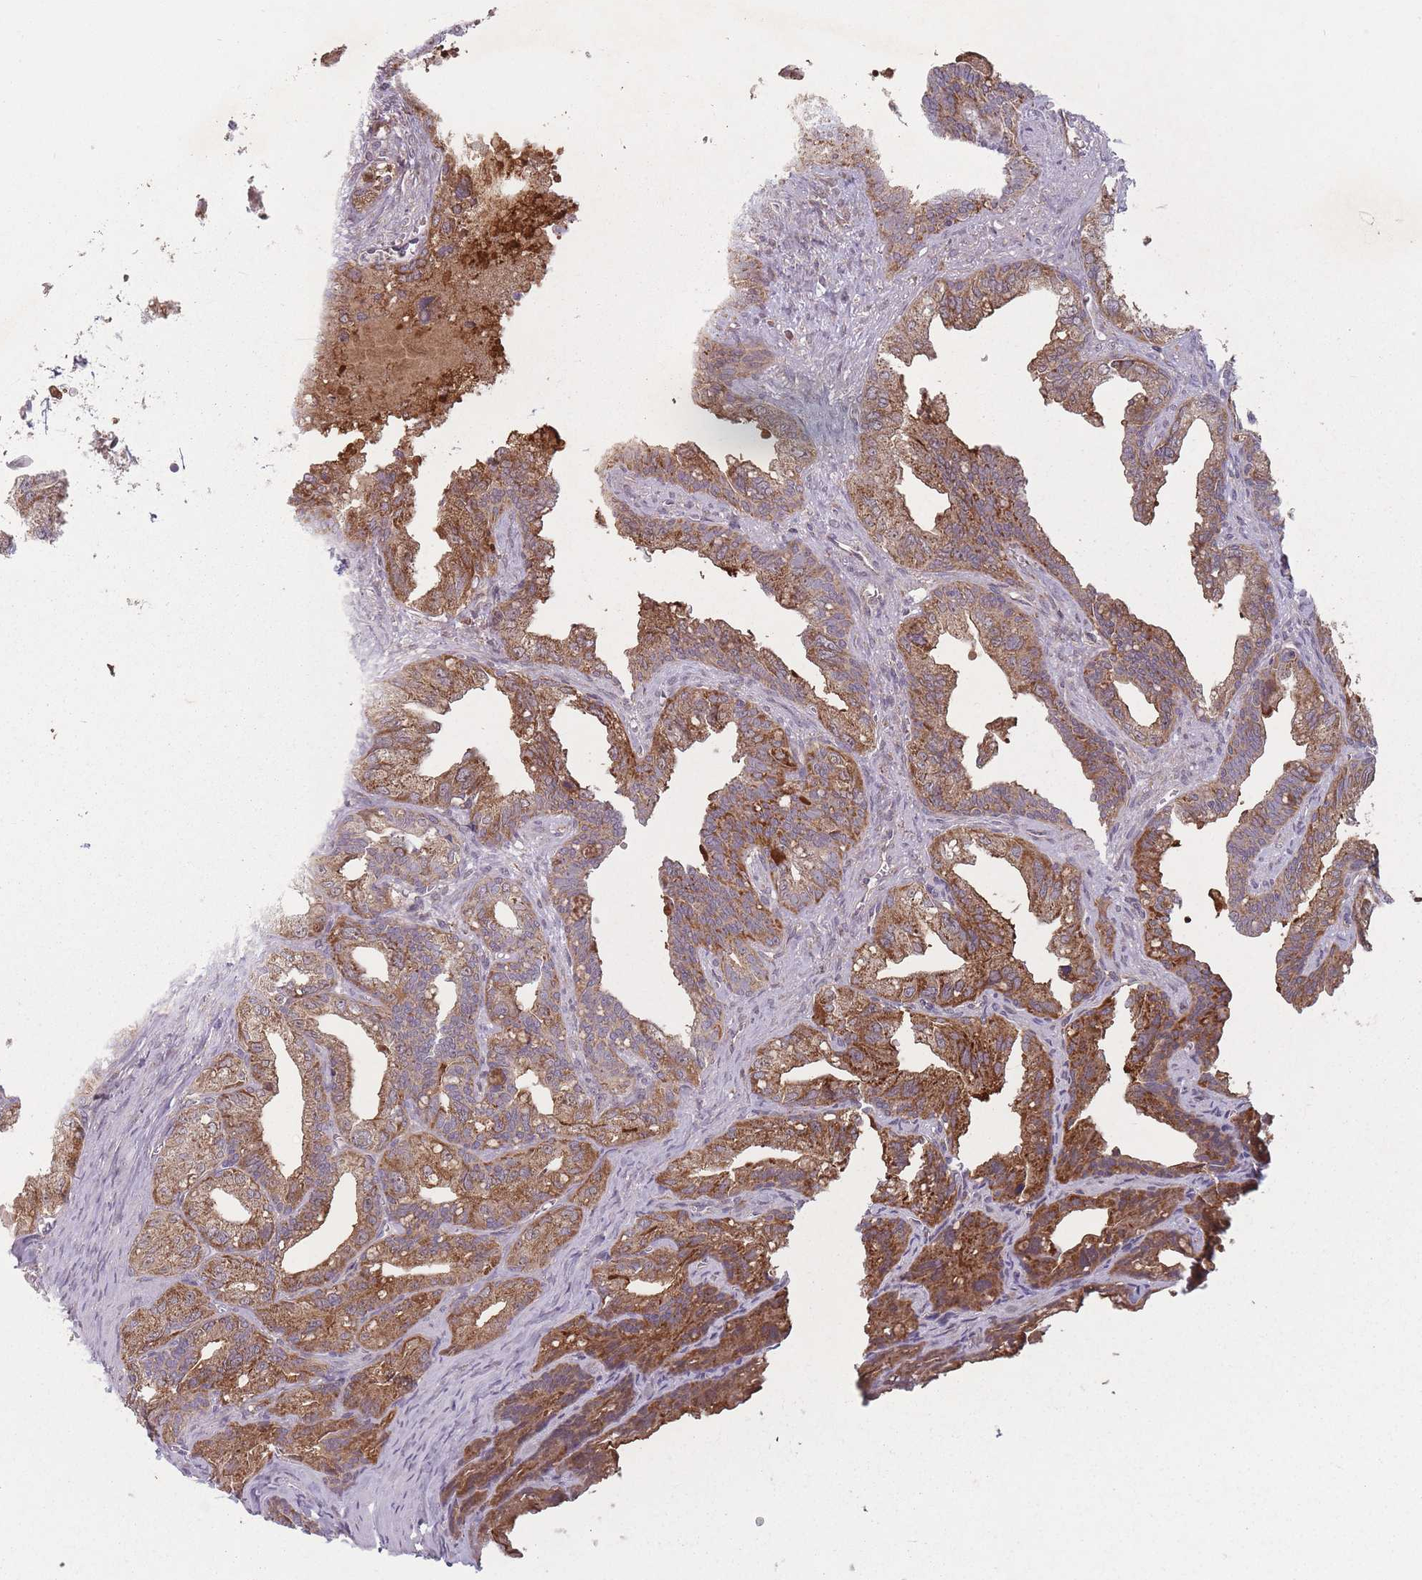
{"staining": {"intensity": "strong", "quantity": ">75%", "location": "cytoplasmic/membranous"}, "tissue": "seminal vesicle", "cell_type": "Glandular cells", "image_type": "normal", "snomed": [{"axis": "morphology", "description": "Normal tissue, NOS"}, {"axis": "topography", "description": "Seminal veicle"}], "caption": "Approximately >75% of glandular cells in unremarkable seminal vesicle show strong cytoplasmic/membranous protein expression as visualized by brown immunohistochemical staining.", "gene": "OR10Q1", "patient": {"sex": "male", "age": 67}}